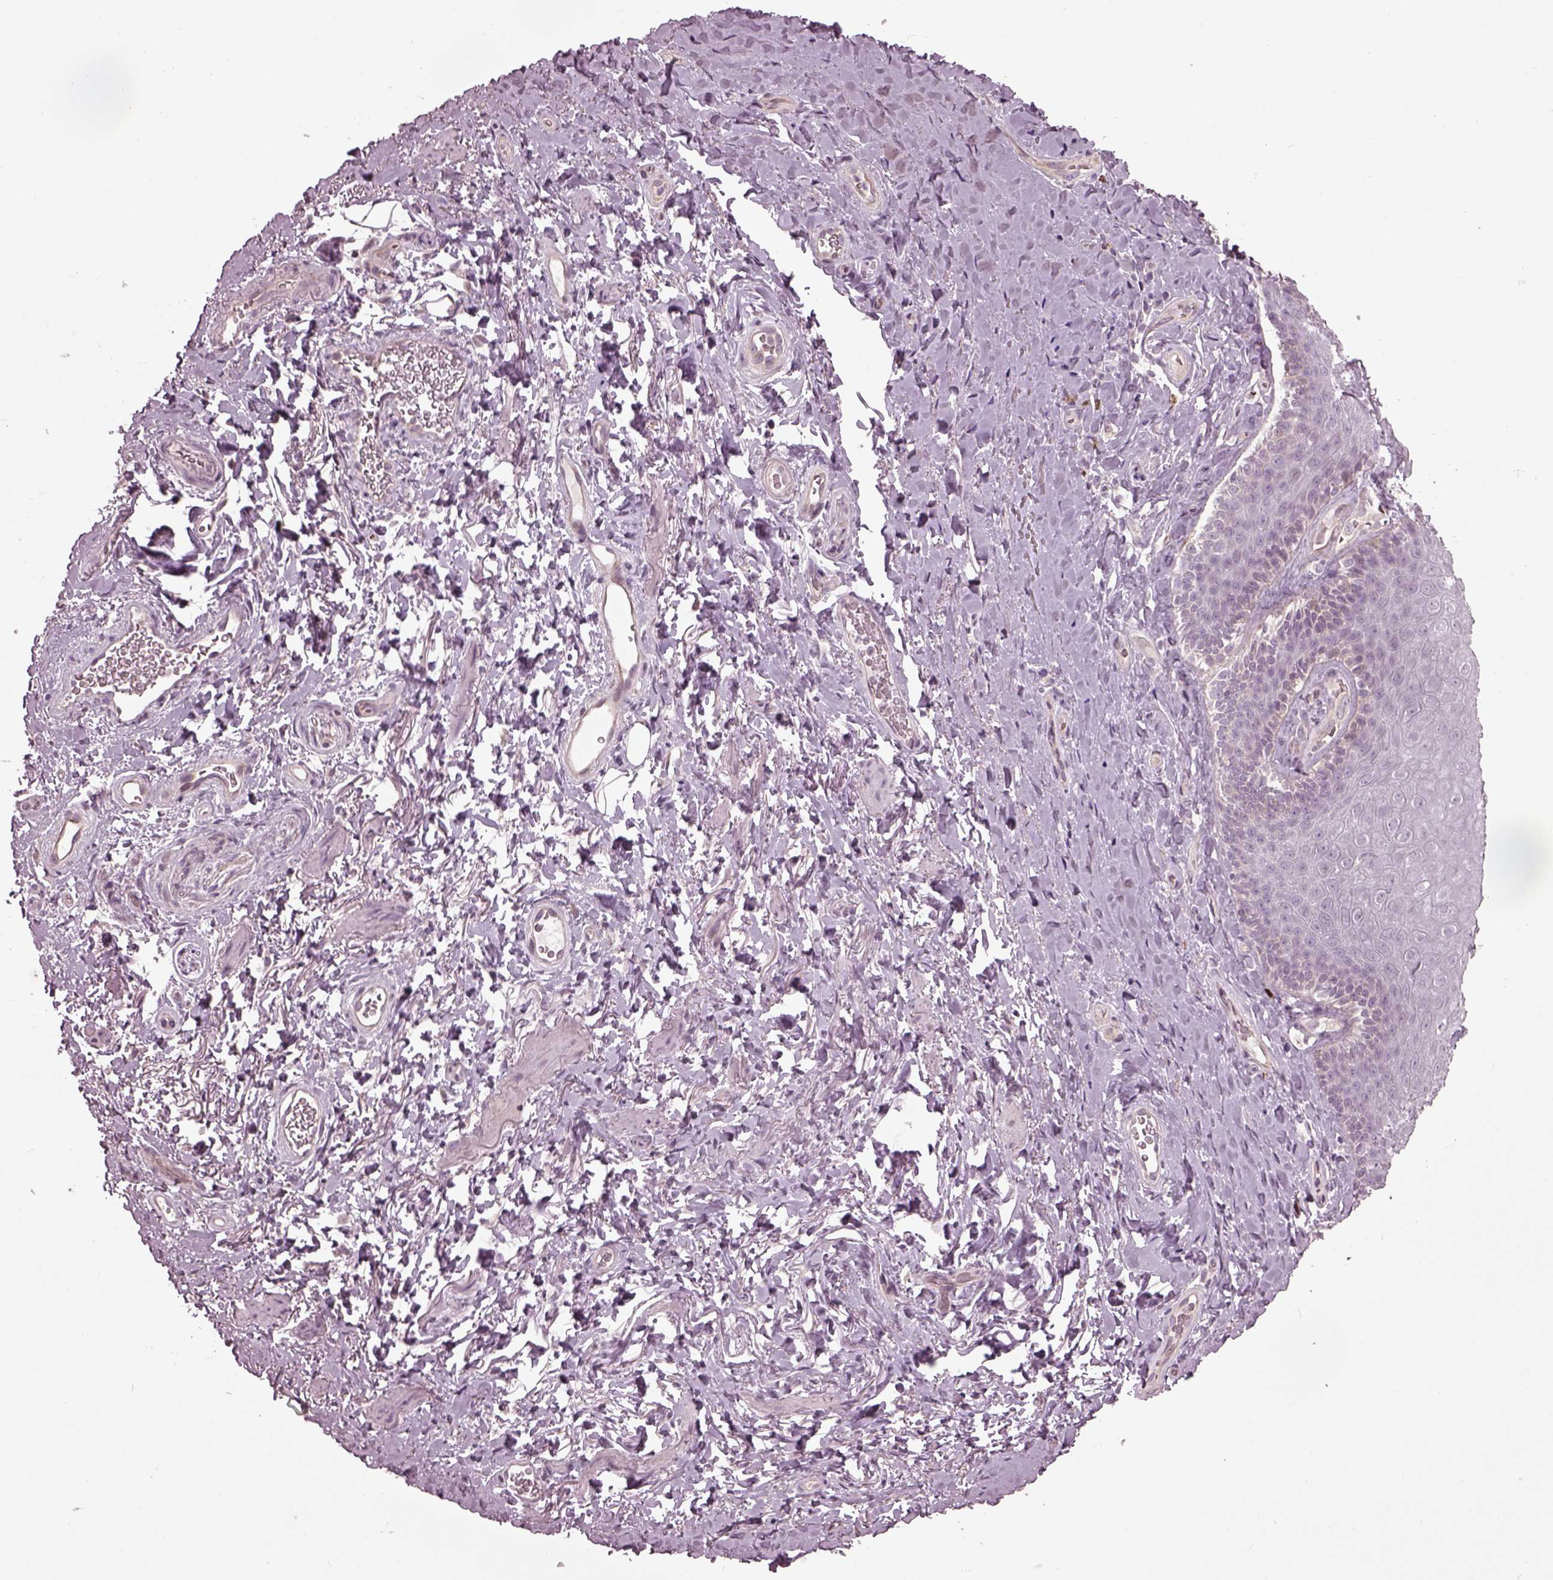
{"staining": {"intensity": "negative", "quantity": "none", "location": "none"}, "tissue": "adipose tissue", "cell_type": "Adipocytes", "image_type": "normal", "snomed": [{"axis": "morphology", "description": "Normal tissue, NOS"}, {"axis": "topography", "description": "Anal"}, {"axis": "topography", "description": "Peripheral nerve tissue"}], "caption": "Human adipose tissue stained for a protein using IHC exhibits no staining in adipocytes.", "gene": "GAL", "patient": {"sex": "male", "age": 53}}